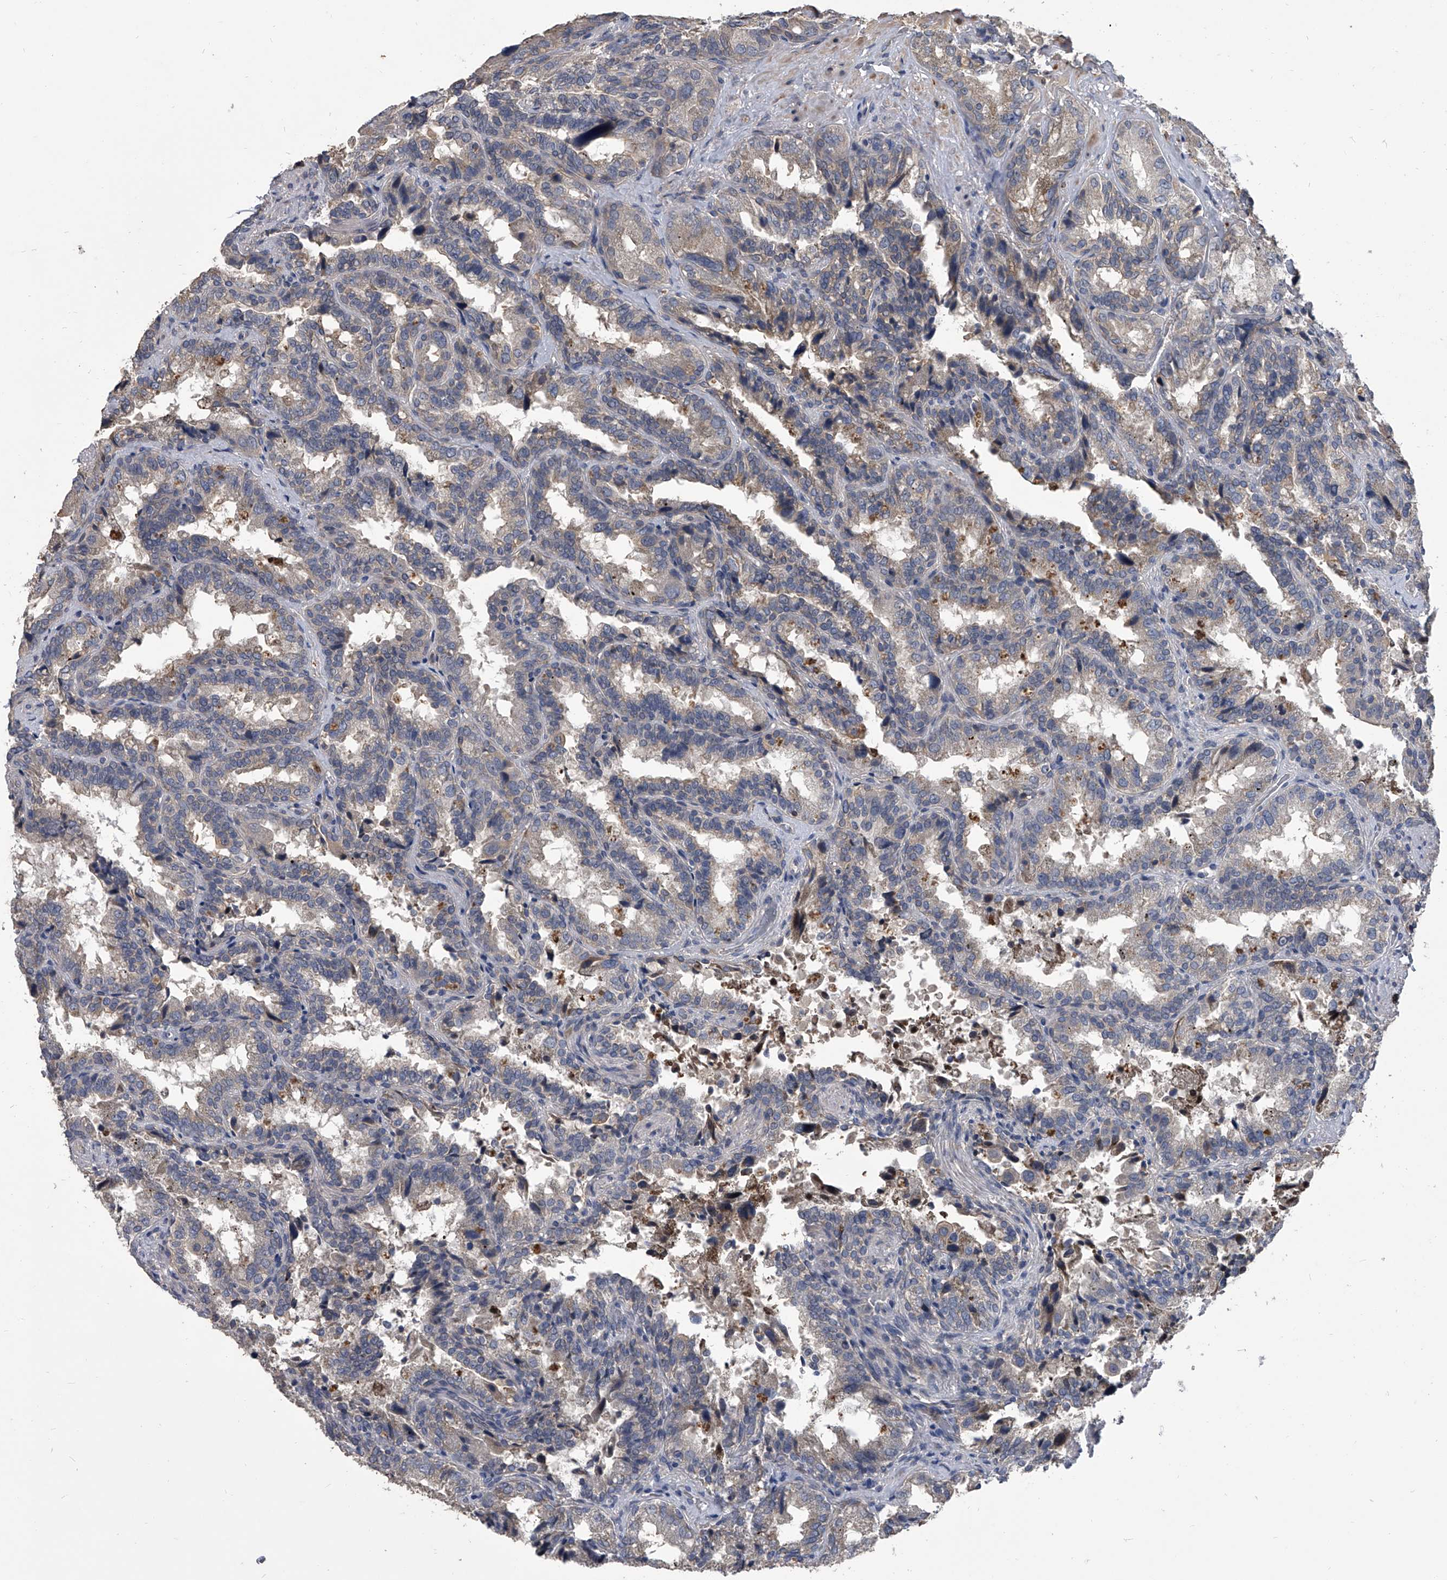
{"staining": {"intensity": "weak", "quantity": "<25%", "location": "cytoplasmic/membranous"}, "tissue": "seminal vesicle", "cell_type": "Glandular cells", "image_type": "normal", "snomed": [{"axis": "morphology", "description": "Normal tissue, NOS"}, {"axis": "topography", "description": "Seminal veicle"}, {"axis": "topography", "description": "Peripheral nerve tissue"}], "caption": "Normal seminal vesicle was stained to show a protein in brown. There is no significant staining in glandular cells.", "gene": "MAP4K3", "patient": {"sex": "male", "age": 63}}